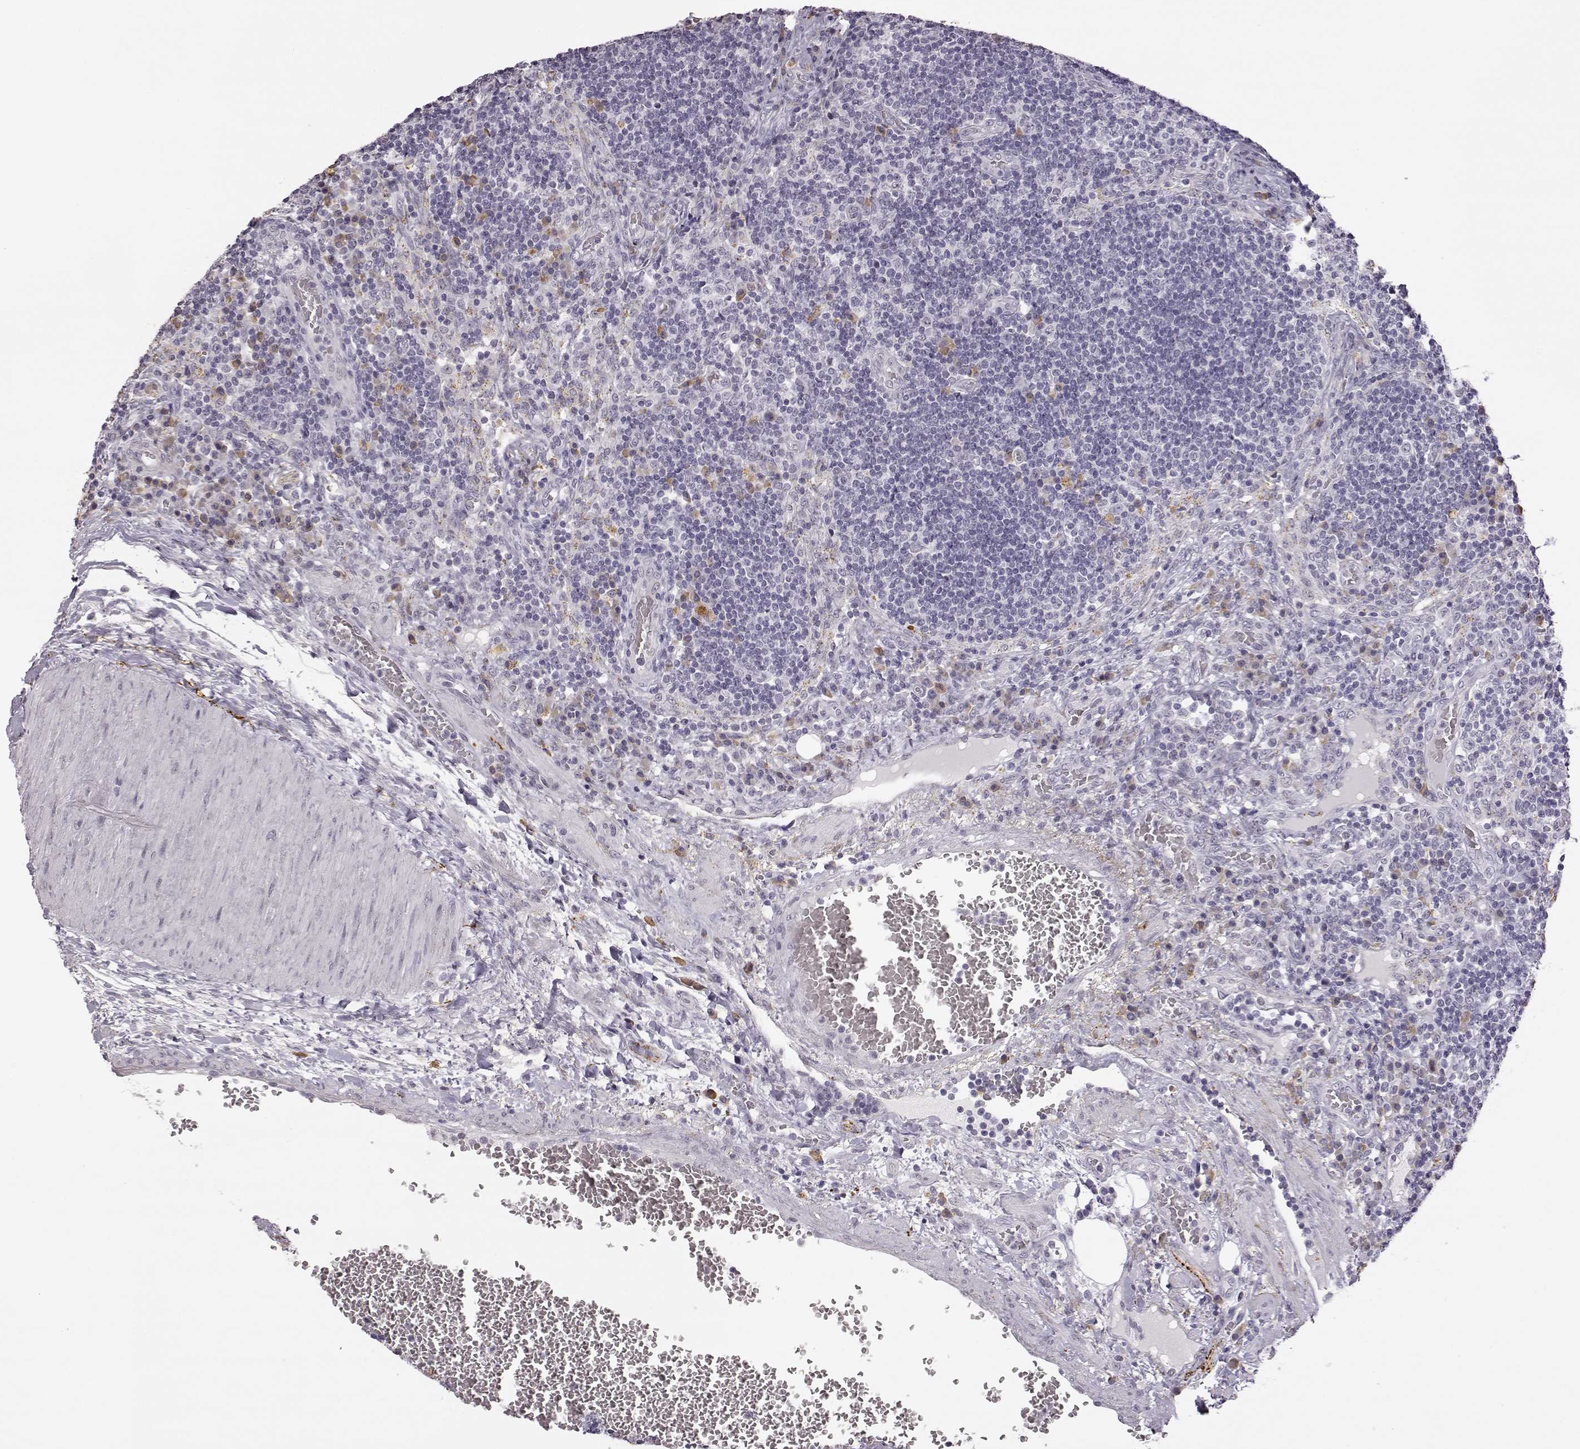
{"staining": {"intensity": "moderate", "quantity": "<25%", "location": "cytoplasmic/membranous"}, "tissue": "lymph node", "cell_type": "Non-germinal center cells", "image_type": "normal", "snomed": [{"axis": "morphology", "description": "Normal tissue, NOS"}, {"axis": "topography", "description": "Lymph node"}], "caption": "Protein expression analysis of normal lymph node exhibits moderate cytoplasmic/membranous expression in about <25% of non-germinal center cells.", "gene": "VGF", "patient": {"sex": "male", "age": 63}}